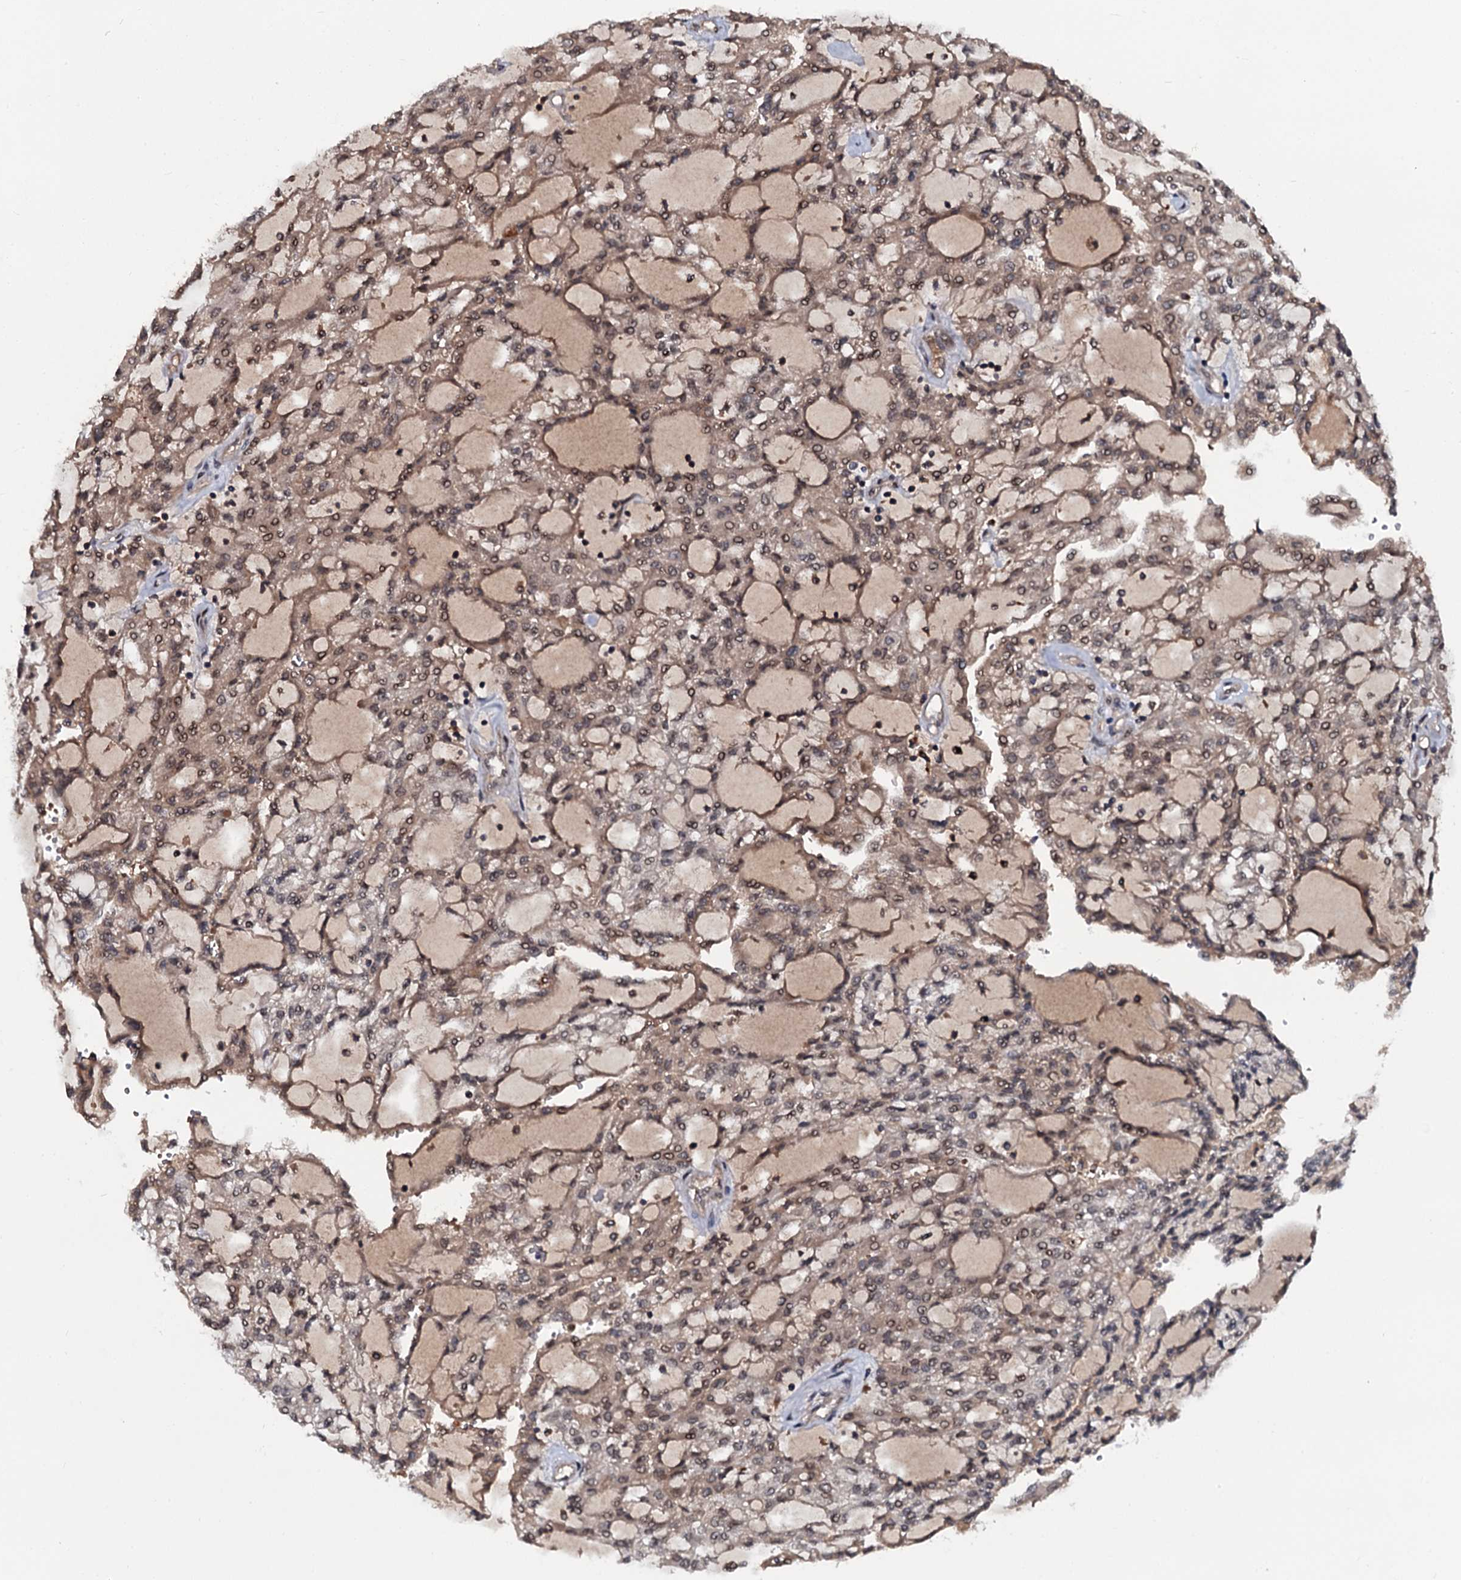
{"staining": {"intensity": "weak", "quantity": "25%-75%", "location": "cytoplasmic/membranous,nuclear"}, "tissue": "renal cancer", "cell_type": "Tumor cells", "image_type": "cancer", "snomed": [{"axis": "morphology", "description": "Adenocarcinoma, NOS"}, {"axis": "topography", "description": "Kidney"}], "caption": "Immunohistochemical staining of human renal cancer demonstrates low levels of weak cytoplasmic/membranous and nuclear expression in approximately 25%-75% of tumor cells.", "gene": "N4BP1", "patient": {"sex": "male", "age": 63}}